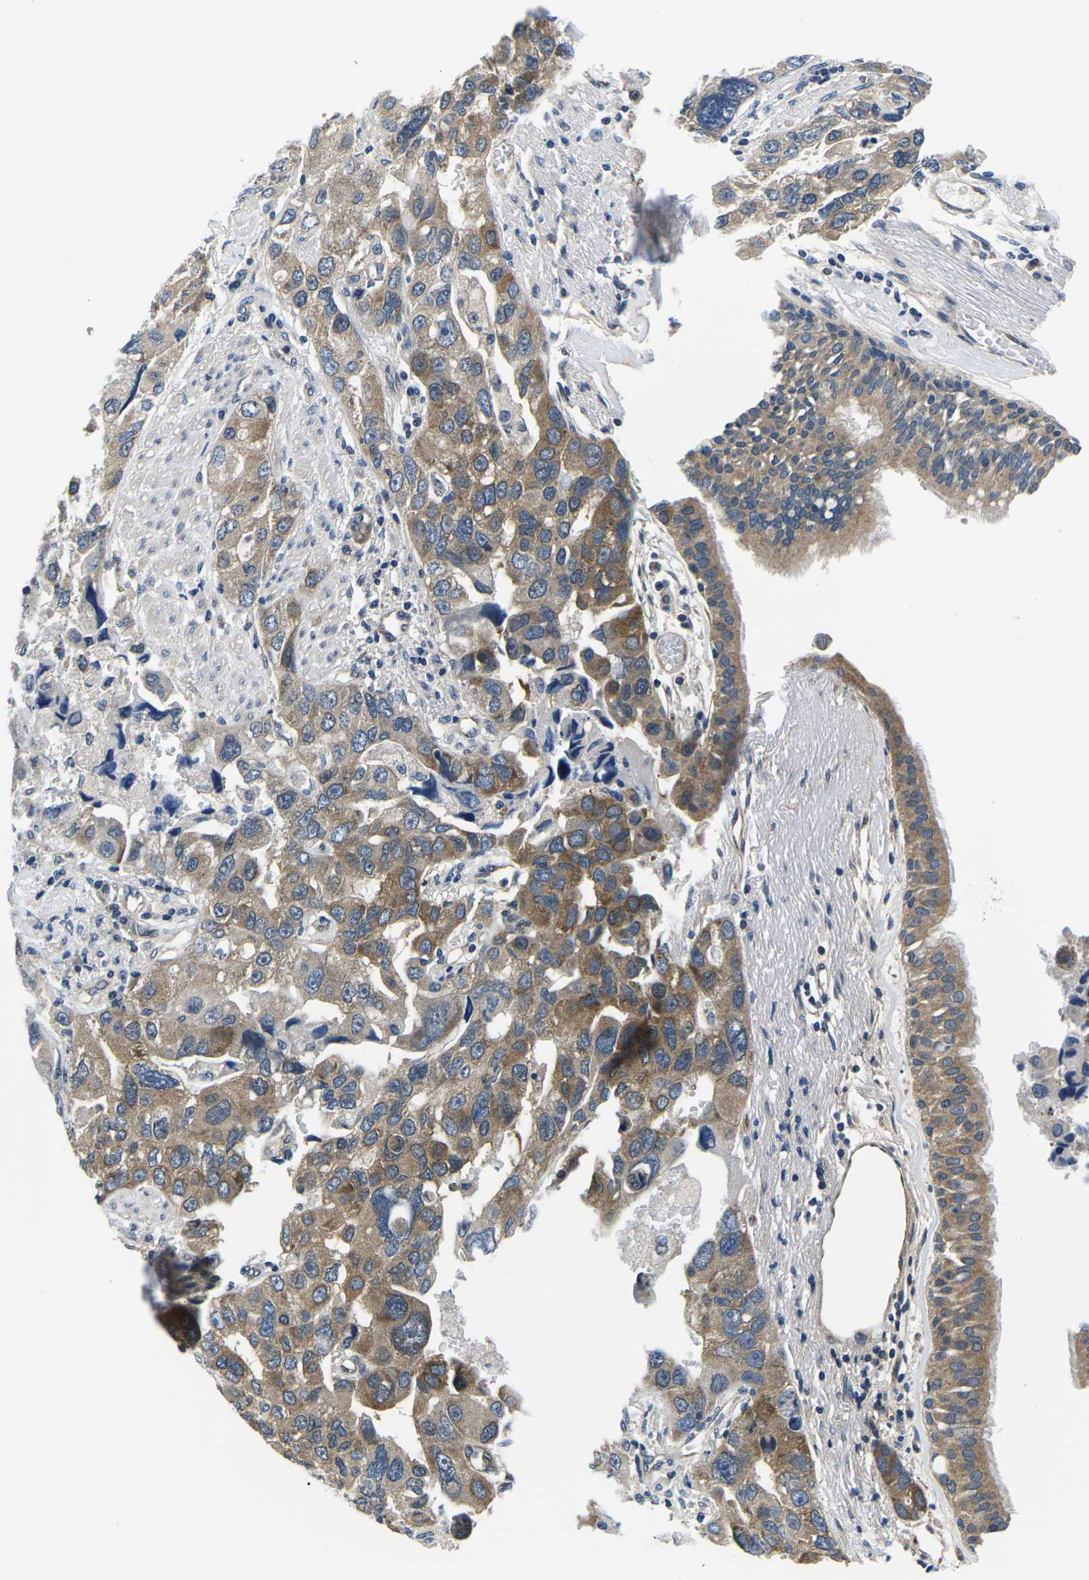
{"staining": {"intensity": "moderate", "quantity": "25%-75%", "location": "cytoplasmic/membranous"}, "tissue": "bronchus", "cell_type": "Respiratory epithelial cells", "image_type": "normal", "snomed": [{"axis": "morphology", "description": "Normal tissue, NOS"}, {"axis": "morphology", "description": "Adenocarcinoma, NOS"}, {"axis": "morphology", "description": "Adenocarcinoma, metastatic, NOS"}, {"axis": "topography", "description": "Lymph node"}, {"axis": "topography", "description": "Bronchus"}, {"axis": "topography", "description": "Lung"}], "caption": "Immunohistochemical staining of benign human bronchus demonstrates moderate cytoplasmic/membranous protein positivity in approximately 25%-75% of respiratory epithelial cells. The protein is stained brown, and the nuclei are stained in blue (DAB (3,3'-diaminobenzidine) IHC with brightfield microscopy, high magnification).", "gene": "GSK3B", "patient": {"sex": "female", "age": 54}}